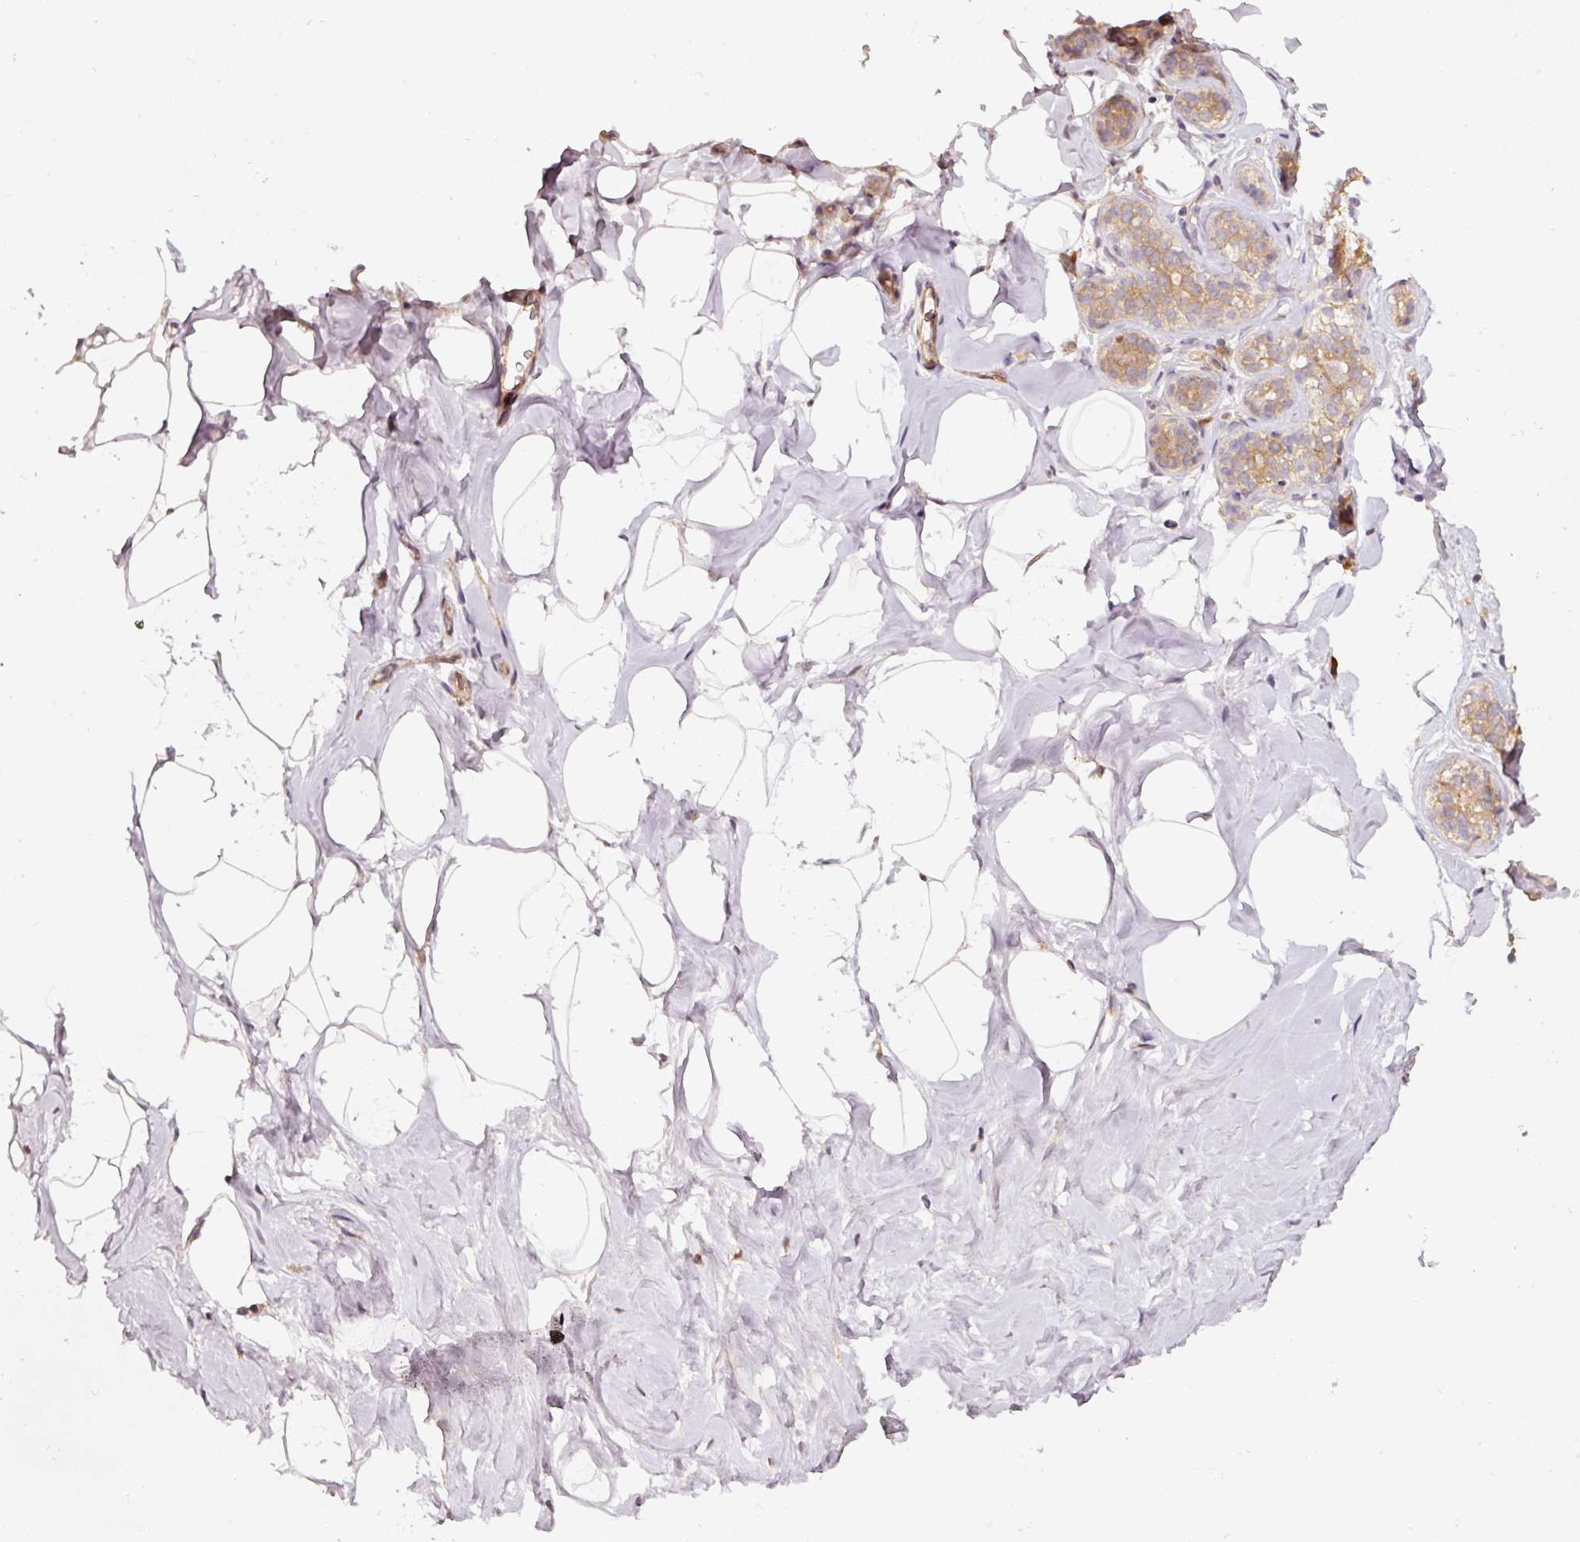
{"staining": {"intensity": "negative", "quantity": "none", "location": "none"}, "tissue": "breast", "cell_type": "Adipocytes", "image_type": "normal", "snomed": [{"axis": "morphology", "description": "Normal tissue, NOS"}, {"axis": "topography", "description": "Breast"}], "caption": "Immunohistochemistry (IHC) histopathology image of unremarkable breast: human breast stained with DAB reveals no significant protein expression in adipocytes.", "gene": "RRAS2", "patient": {"sex": "female", "age": 32}}